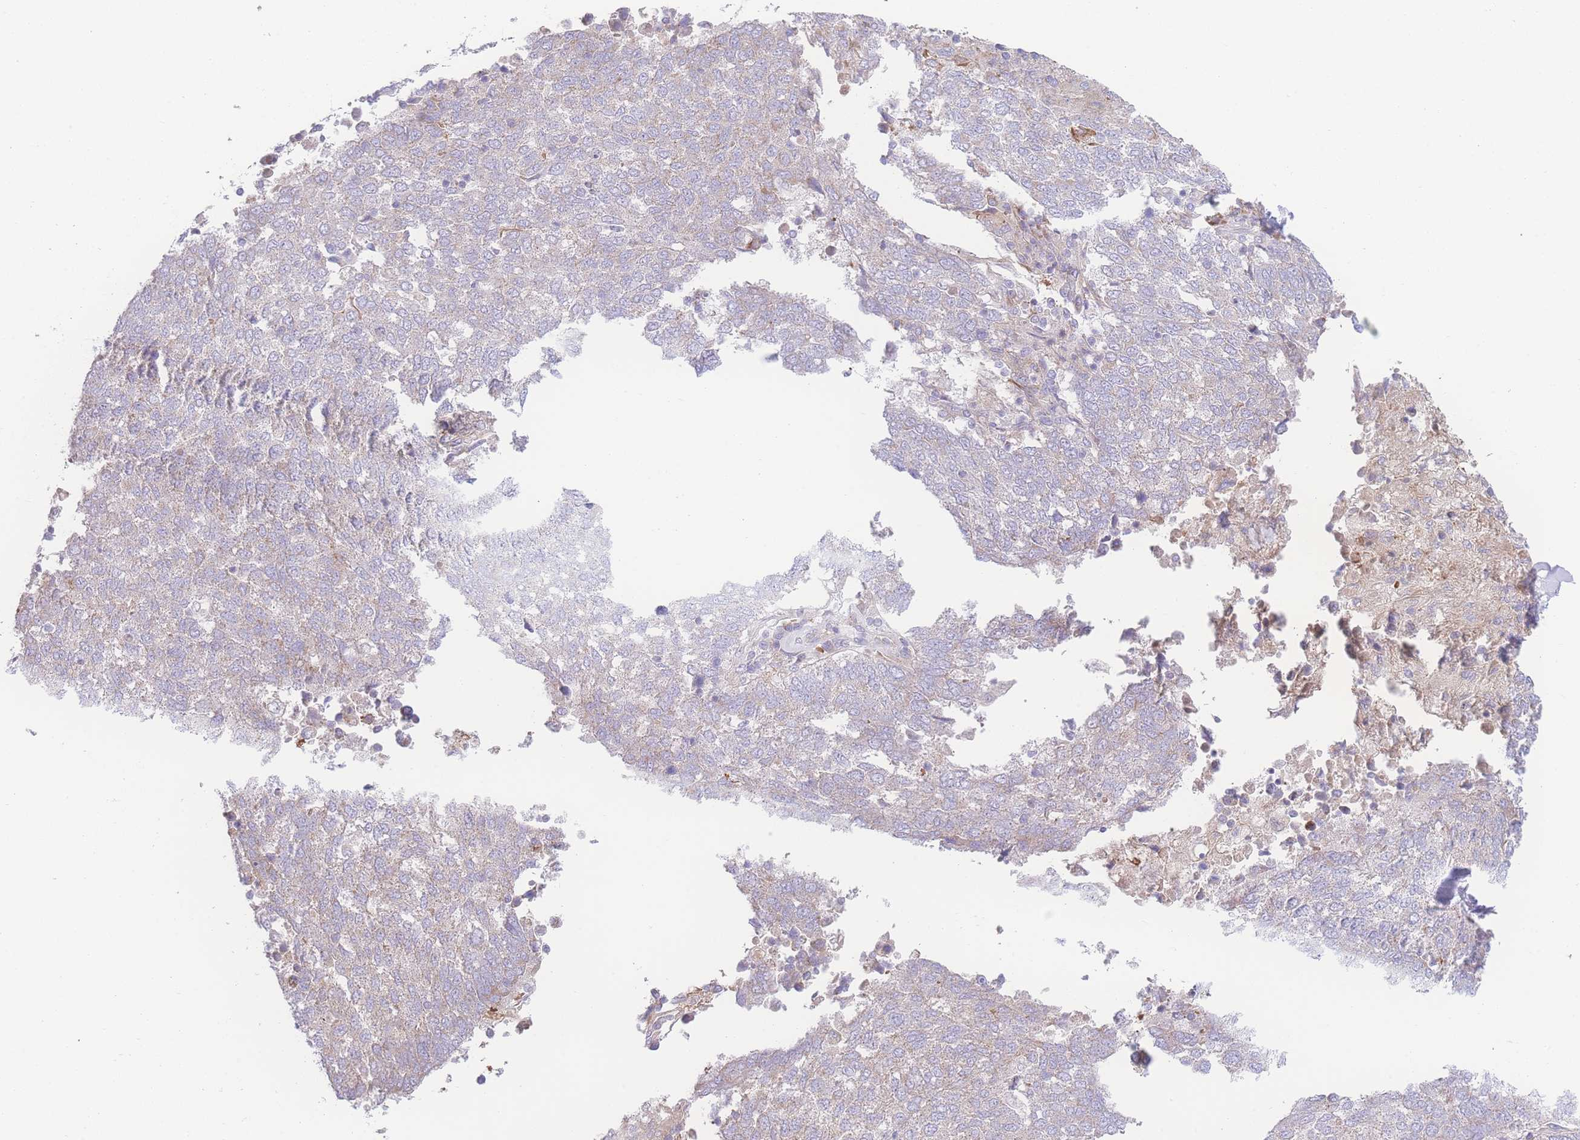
{"staining": {"intensity": "weak", "quantity": "<25%", "location": "cytoplasmic/membranous"}, "tissue": "lung cancer", "cell_type": "Tumor cells", "image_type": "cancer", "snomed": [{"axis": "morphology", "description": "Squamous cell carcinoma, NOS"}, {"axis": "topography", "description": "Lung"}], "caption": "Lung cancer was stained to show a protein in brown. There is no significant staining in tumor cells.", "gene": "NBEAL1", "patient": {"sex": "male", "age": 73}}